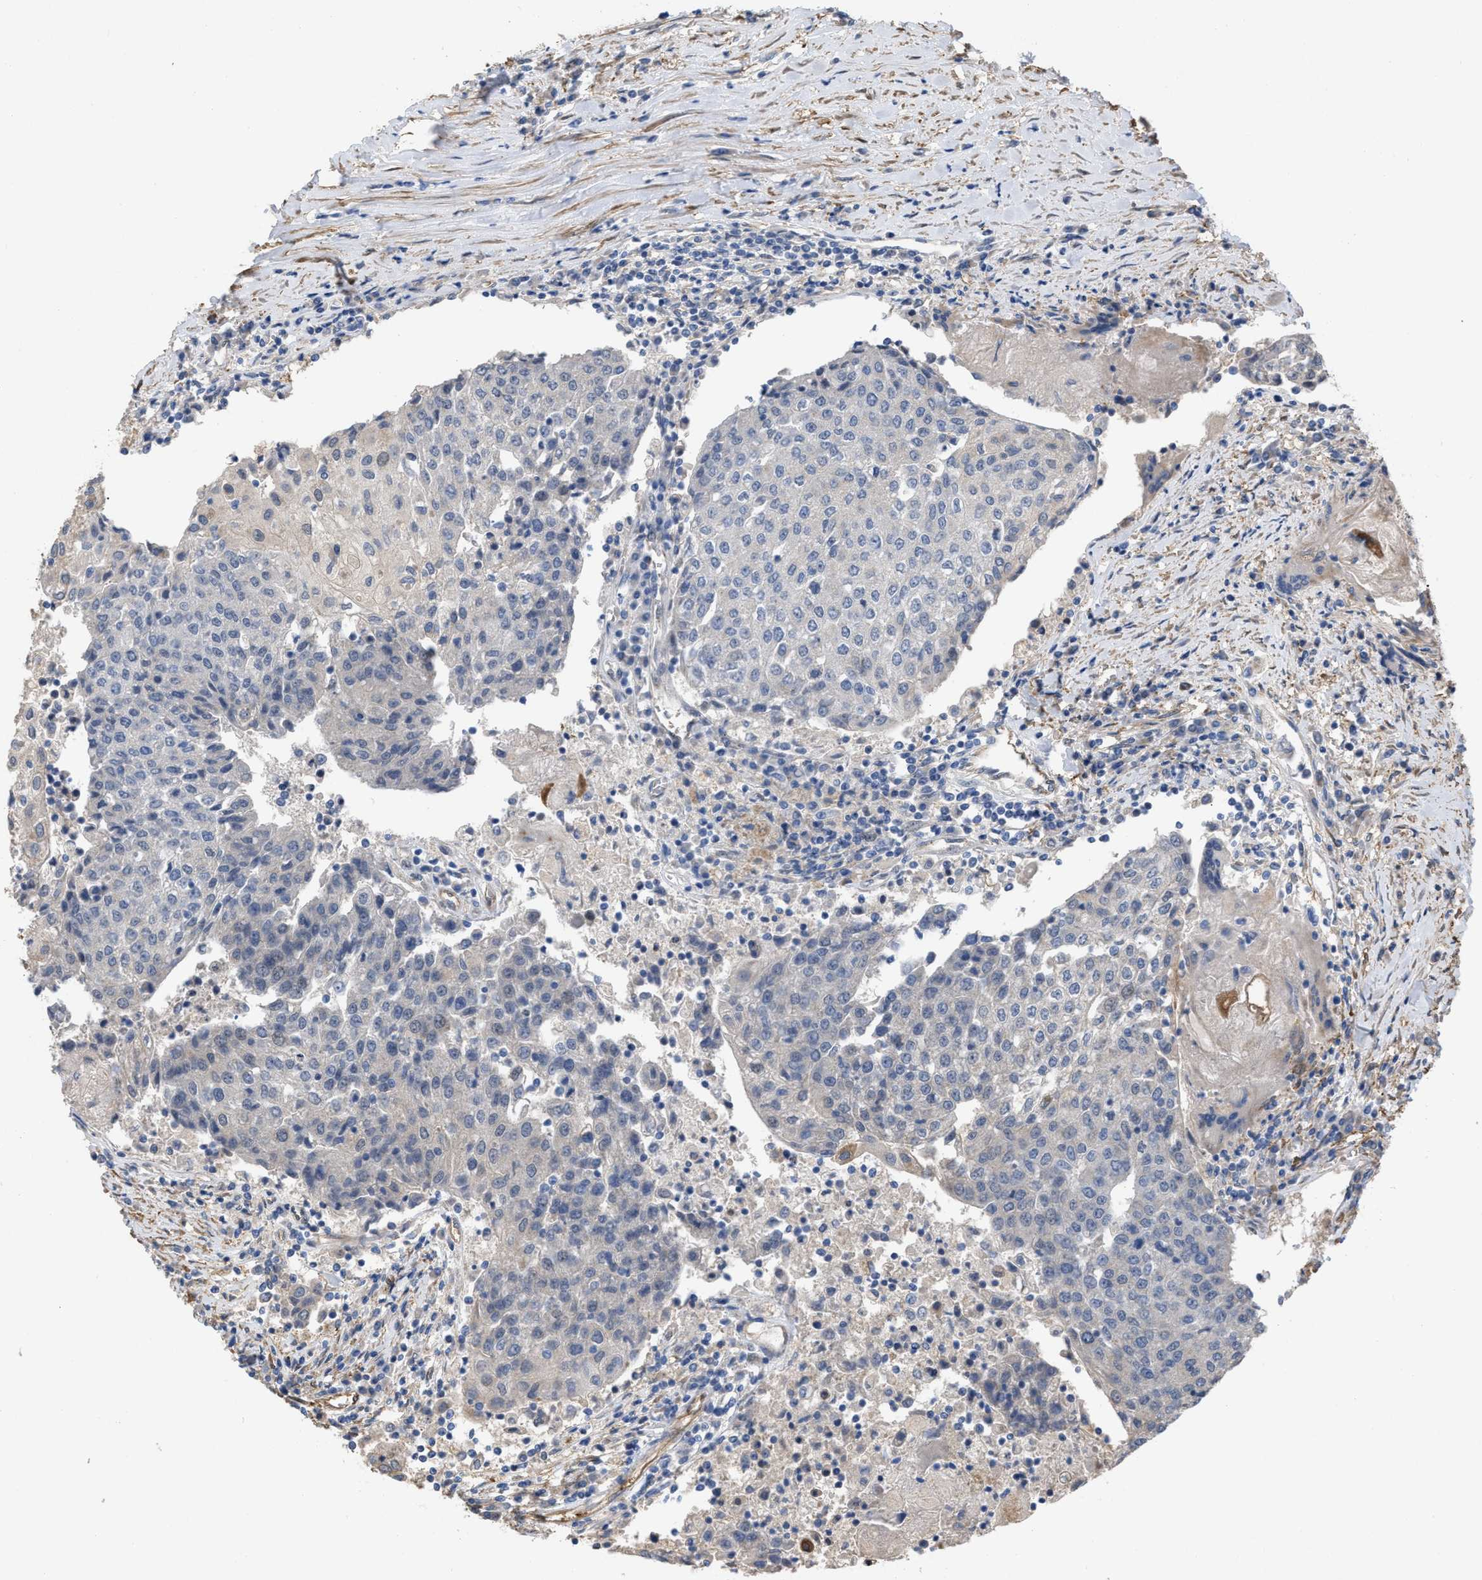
{"staining": {"intensity": "negative", "quantity": "none", "location": "none"}, "tissue": "urothelial cancer", "cell_type": "Tumor cells", "image_type": "cancer", "snomed": [{"axis": "morphology", "description": "Urothelial carcinoma, High grade"}, {"axis": "topography", "description": "Urinary bladder"}], "caption": "High-grade urothelial carcinoma was stained to show a protein in brown. There is no significant positivity in tumor cells.", "gene": "SLC4A11", "patient": {"sex": "female", "age": 85}}